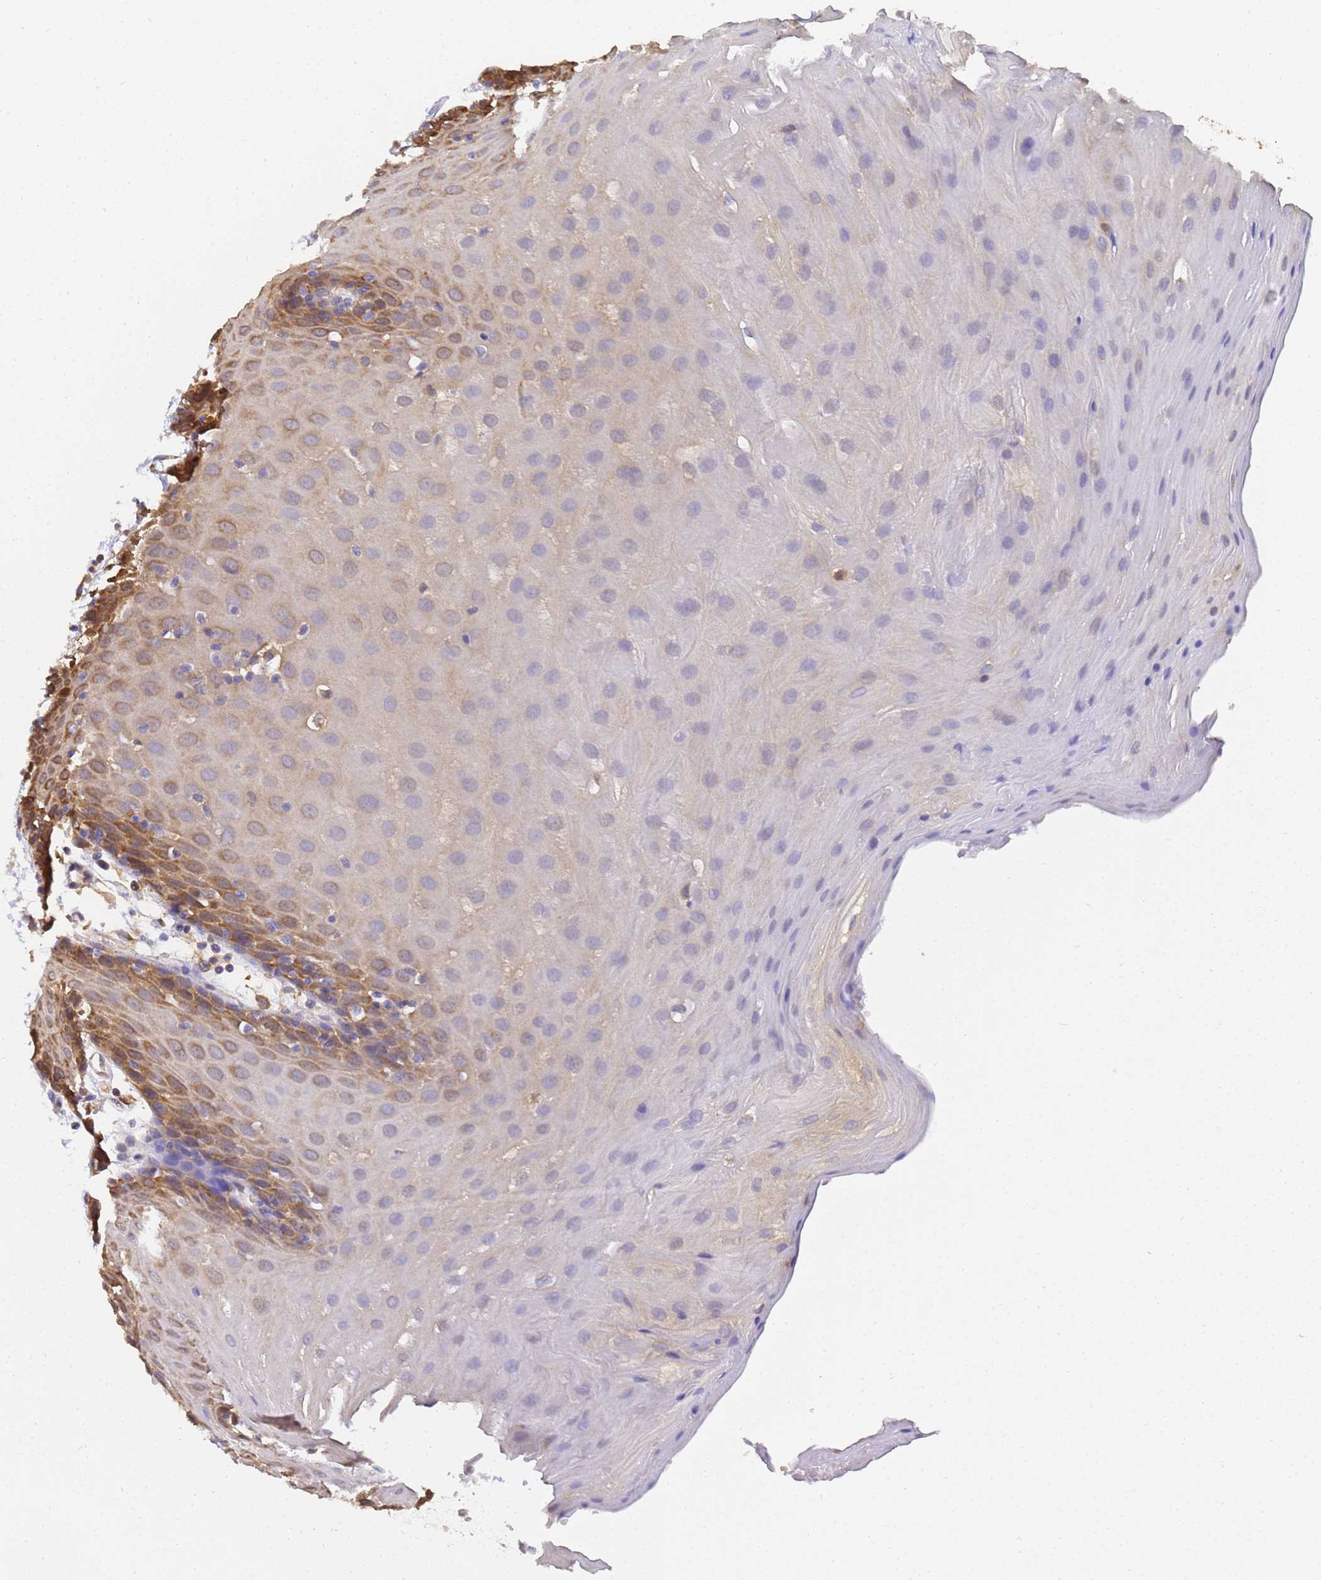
{"staining": {"intensity": "moderate", "quantity": "25%-75%", "location": "cytoplasmic/membranous"}, "tissue": "oral mucosa", "cell_type": "Squamous epithelial cells", "image_type": "normal", "snomed": [{"axis": "morphology", "description": "Normal tissue, NOS"}, {"axis": "topography", "description": "Skeletal muscle"}, {"axis": "topography", "description": "Oral tissue"}, {"axis": "topography", "description": "Salivary gland"}, {"axis": "topography", "description": "Peripheral nerve tissue"}], "caption": "Protein staining by immunohistochemistry reveals moderate cytoplasmic/membranous expression in about 25%-75% of squamous epithelial cells in benign oral mucosa.", "gene": "NME1", "patient": {"sex": "male", "age": 54}}